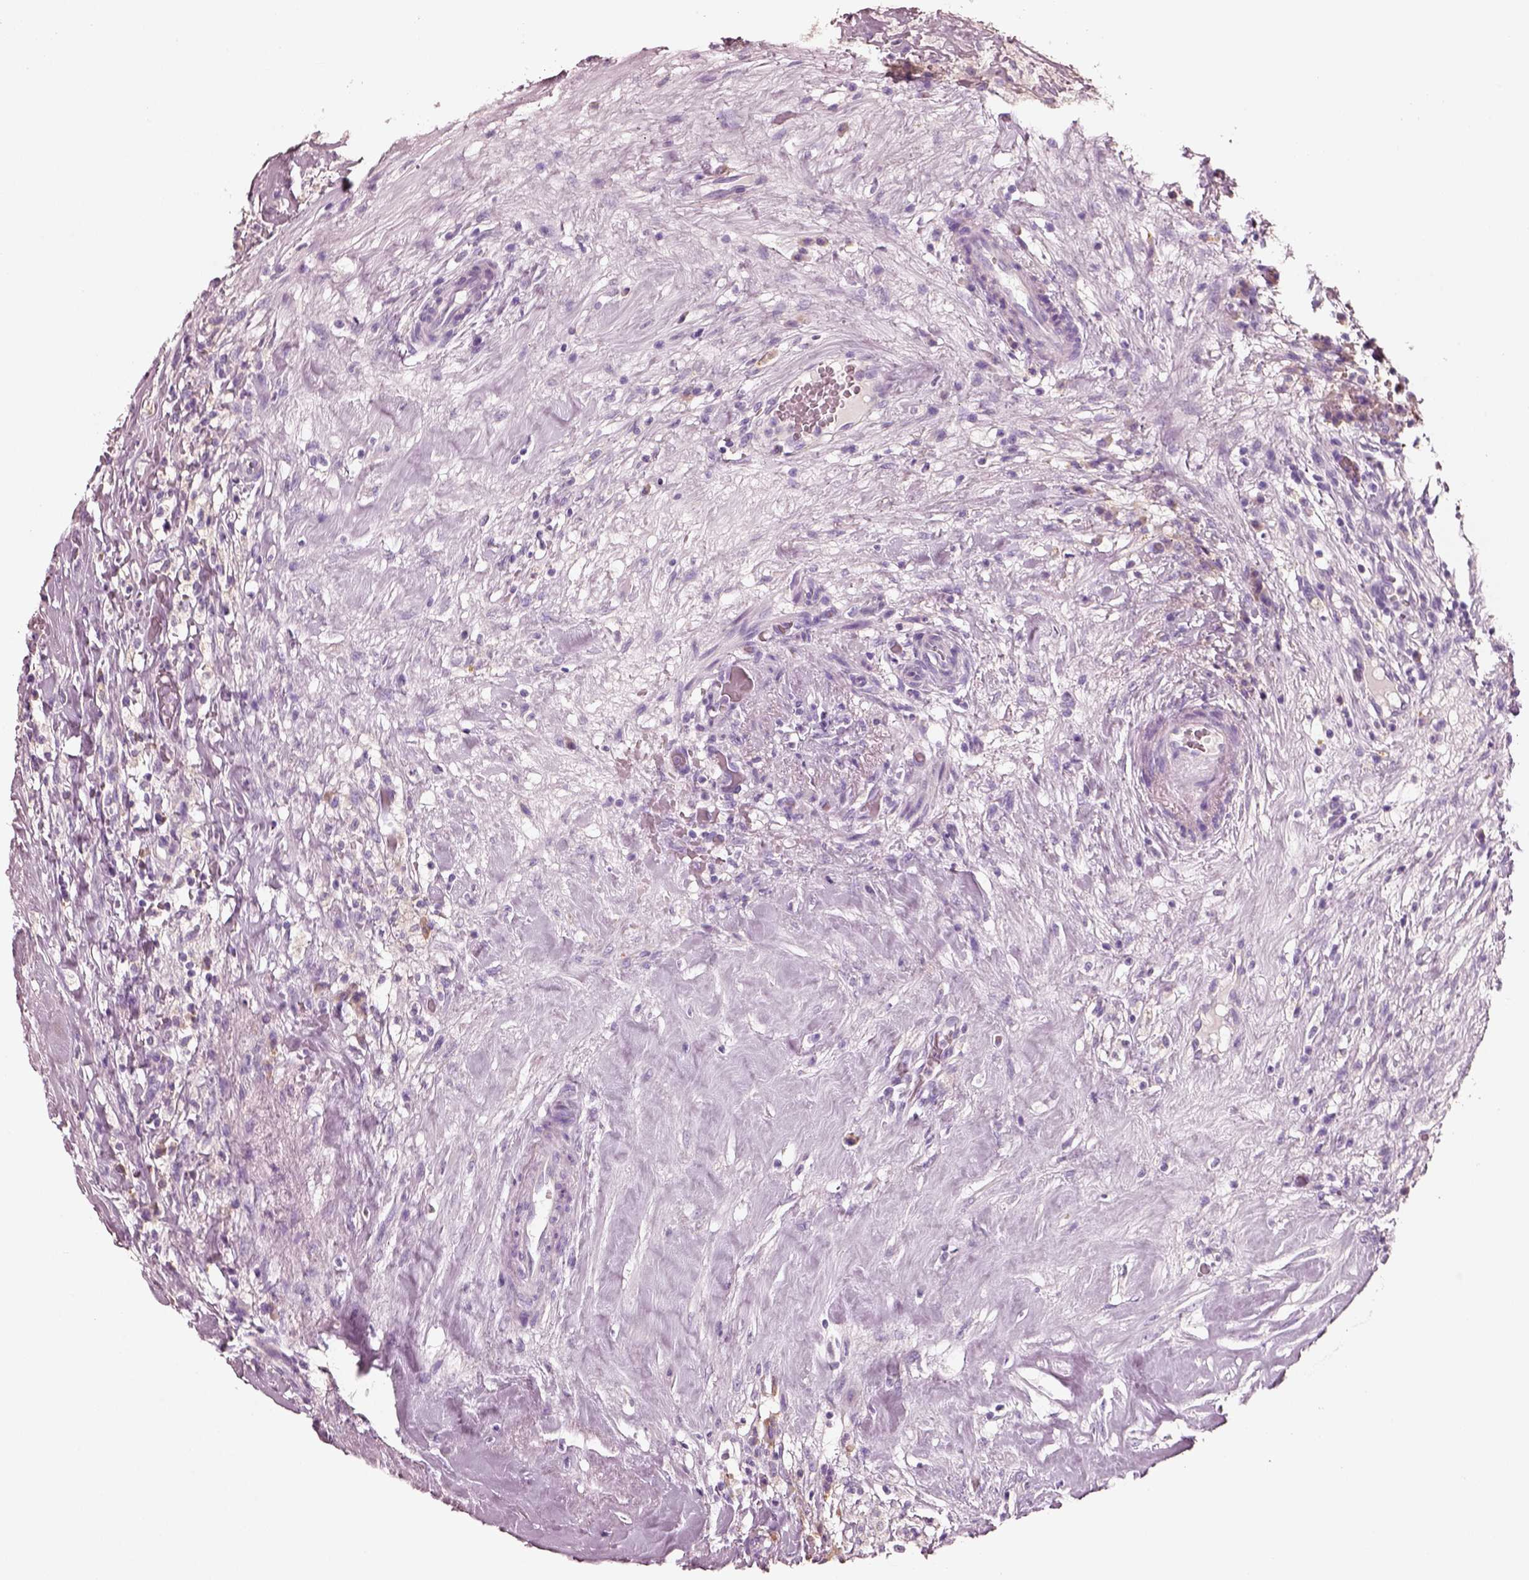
{"staining": {"intensity": "negative", "quantity": "none", "location": "none"}, "tissue": "testis cancer", "cell_type": "Tumor cells", "image_type": "cancer", "snomed": [{"axis": "morphology", "description": "Necrosis, NOS"}, {"axis": "morphology", "description": "Carcinoma, Embryonal, NOS"}, {"axis": "topography", "description": "Testis"}], "caption": "This is an immunohistochemistry photomicrograph of testis embryonal carcinoma. There is no staining in tumor cells.", "gene": "PNOC", "patient": {"sex": "male", "age": 19}}